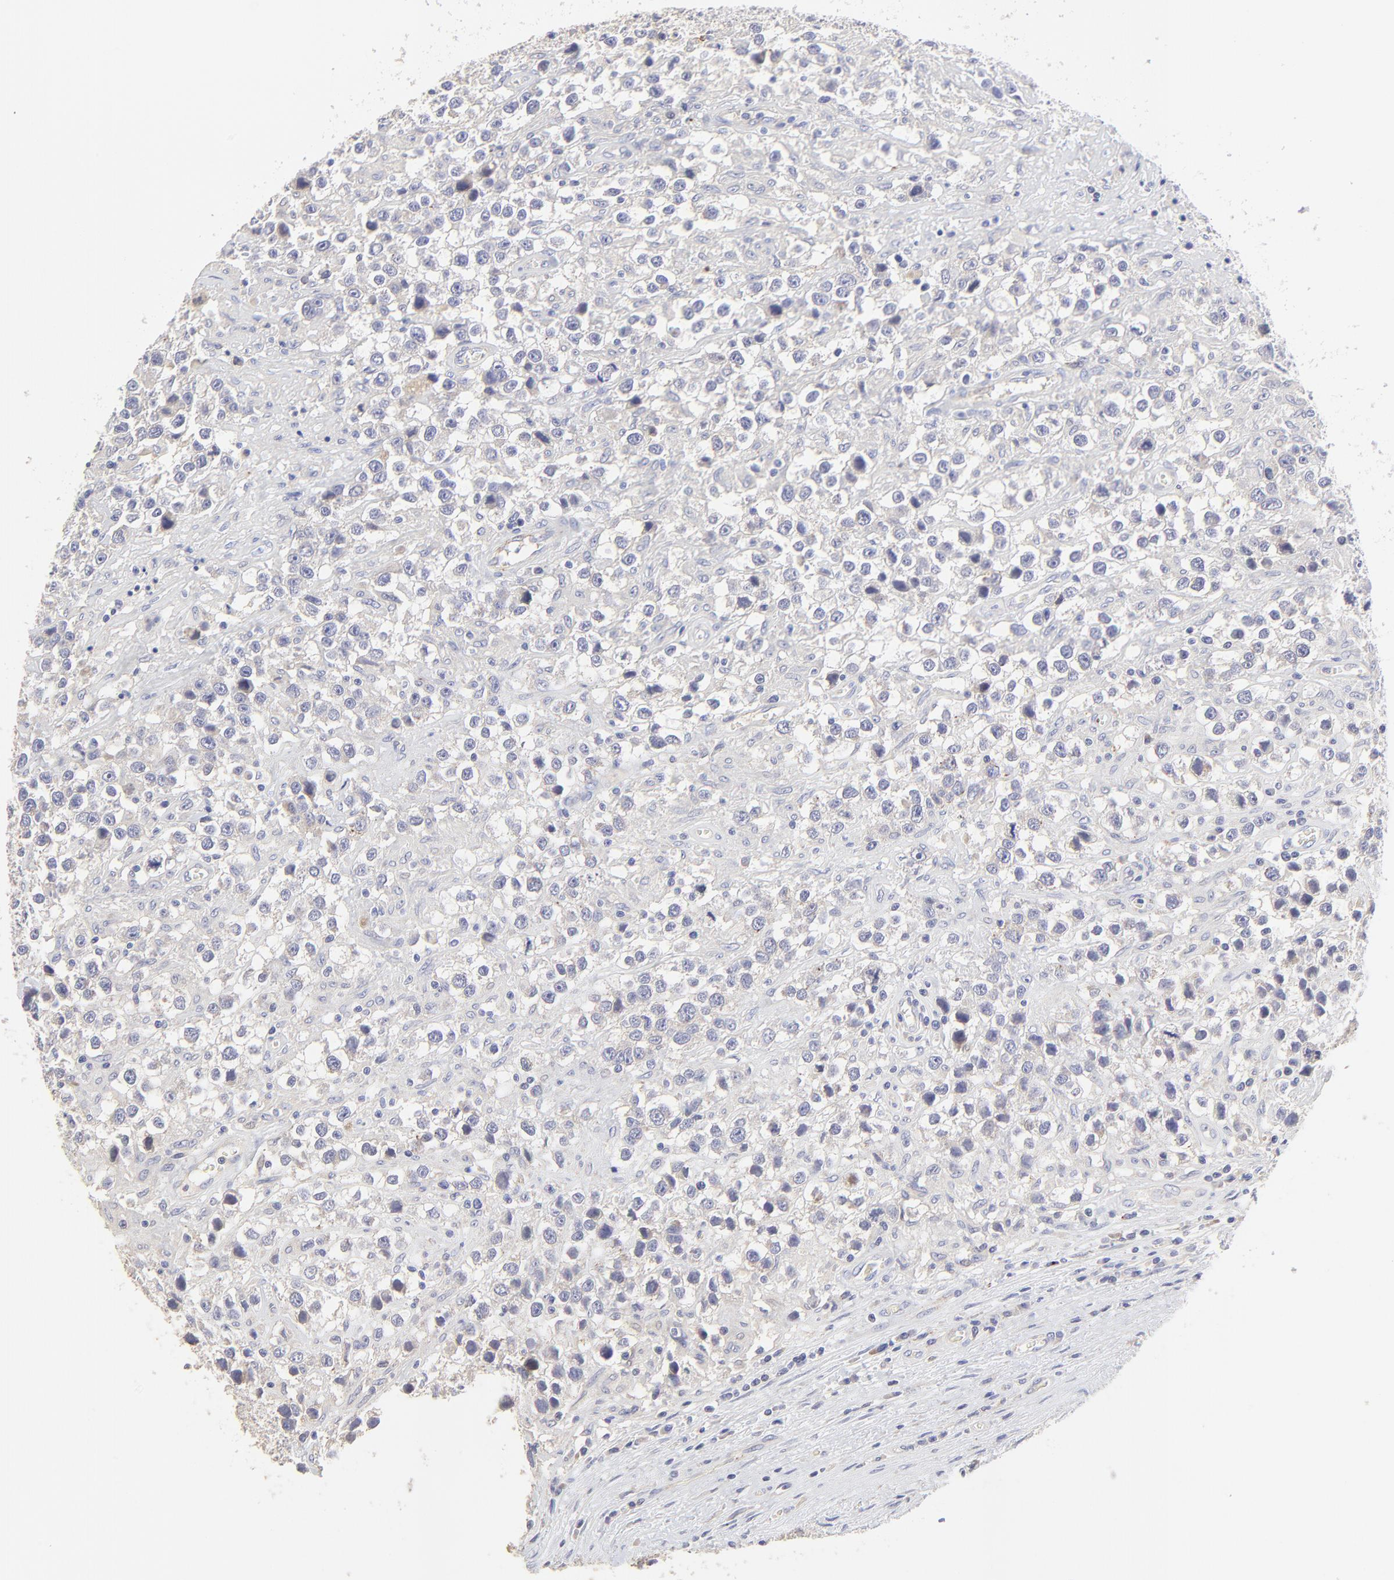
{"staining": {"intensity": "negative", "quantity": "none", "location": "none"}, "tissue": "testis cancer", "cell_type": "Tumor cells", "image_type": "cancer", "snomed": [{"axis": "morphology", "description": "Seminoma, NOS"}, {"axis": "topography", "description": "Testis"}], "caption": "The photomicrograph demonstrates no significant staining in tumor cells of testis cancer.", "gene": "LHFPL1", "patient": {"sex": "male", "age": 43}}